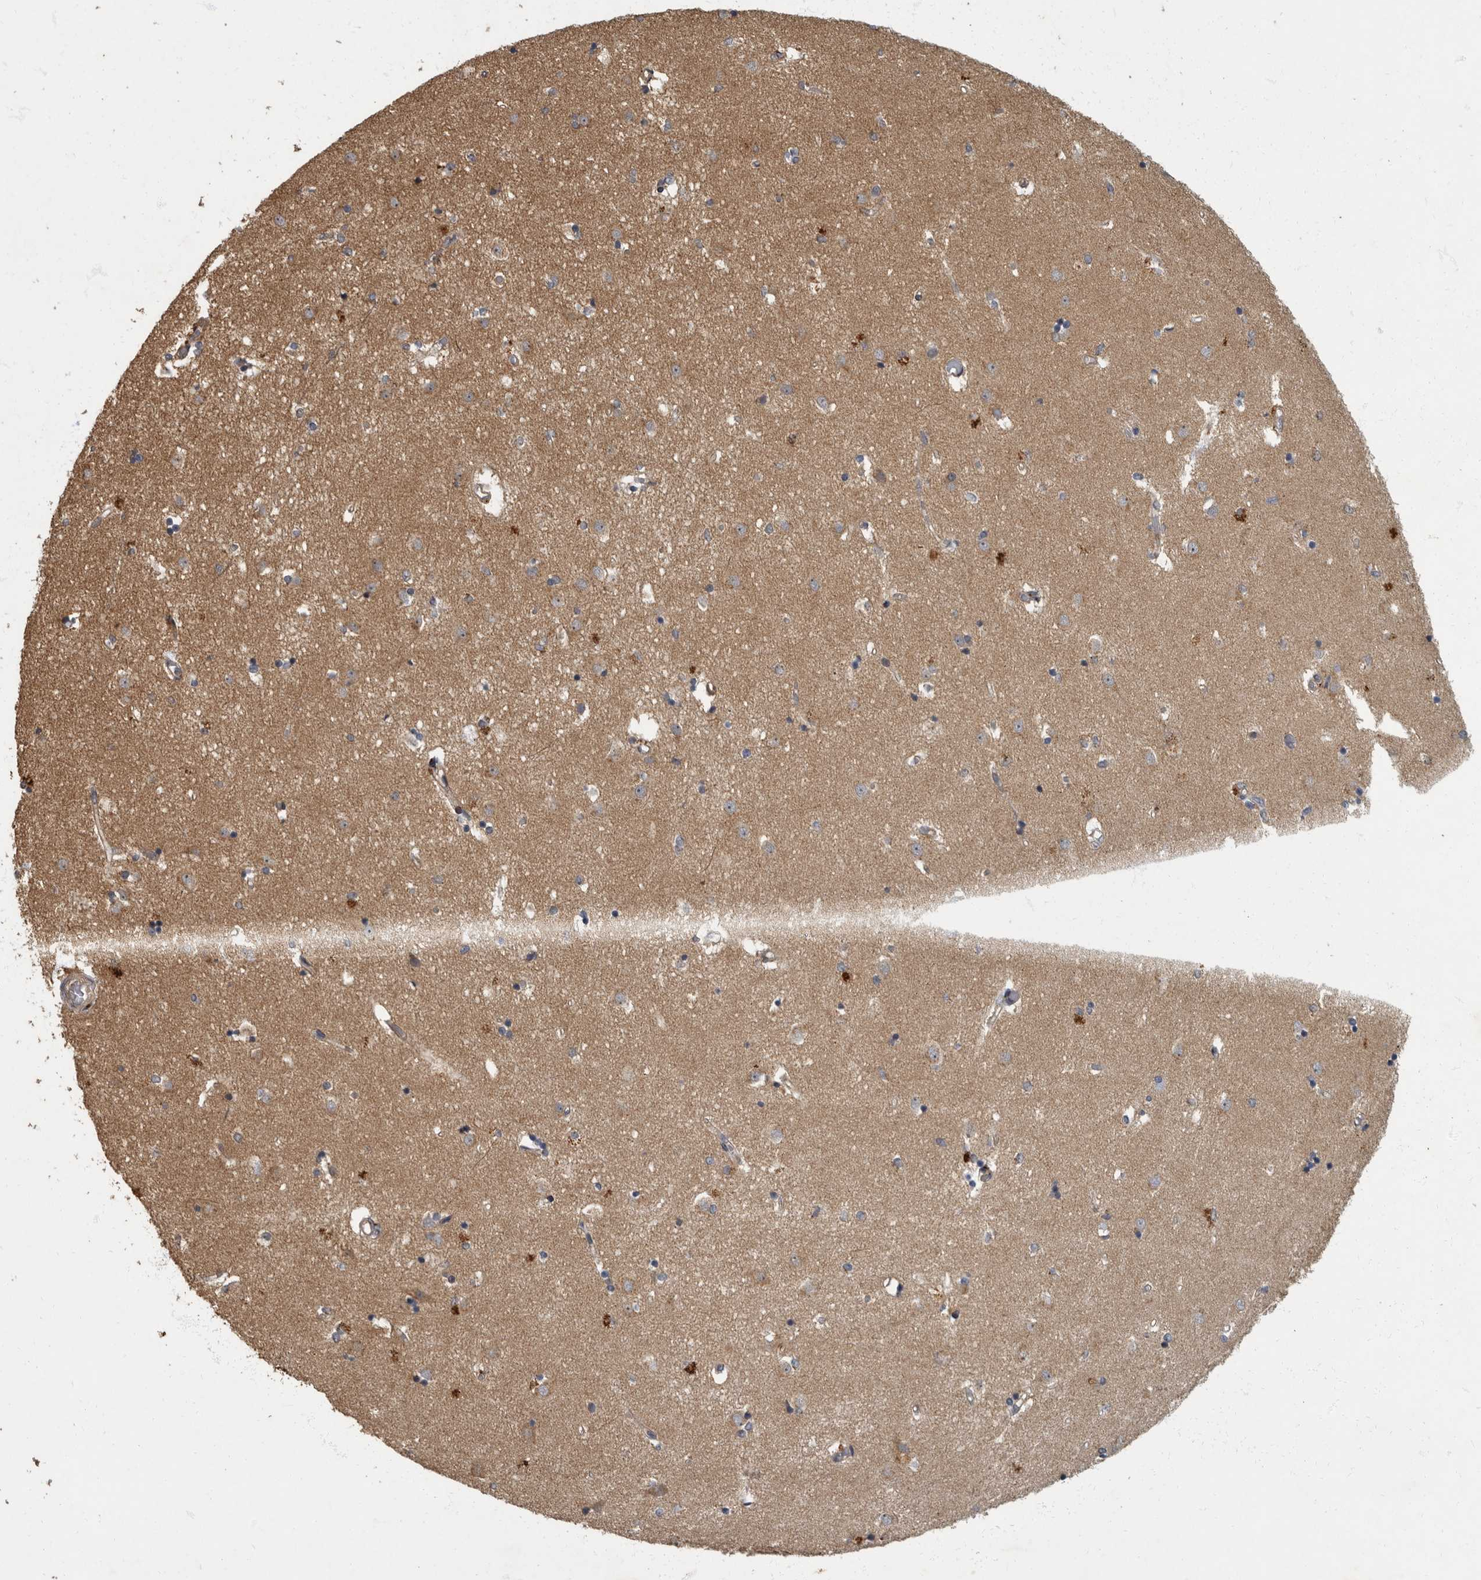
{"staining": {"intensity": "weak", "quantity": "25%-75%", "location": "cytoplasmic/membranous"}, "tissue": "caudate", "cell_type": "Glial cells", "image_type": "normal", "snomed": [{"axis": "morphology", "description": "Normal tissue, NOS"}, {"axis": "topography", "description": "Lateral ventricle wall"}], "caption": "The micrograph demonstrates staining of unremarkable caudate, revealing weak cytoplasmic/membranous protein expression (brown color) within glial cells.", "gene": "IQCK", "patient": {"sex": "male", "age": 45}}